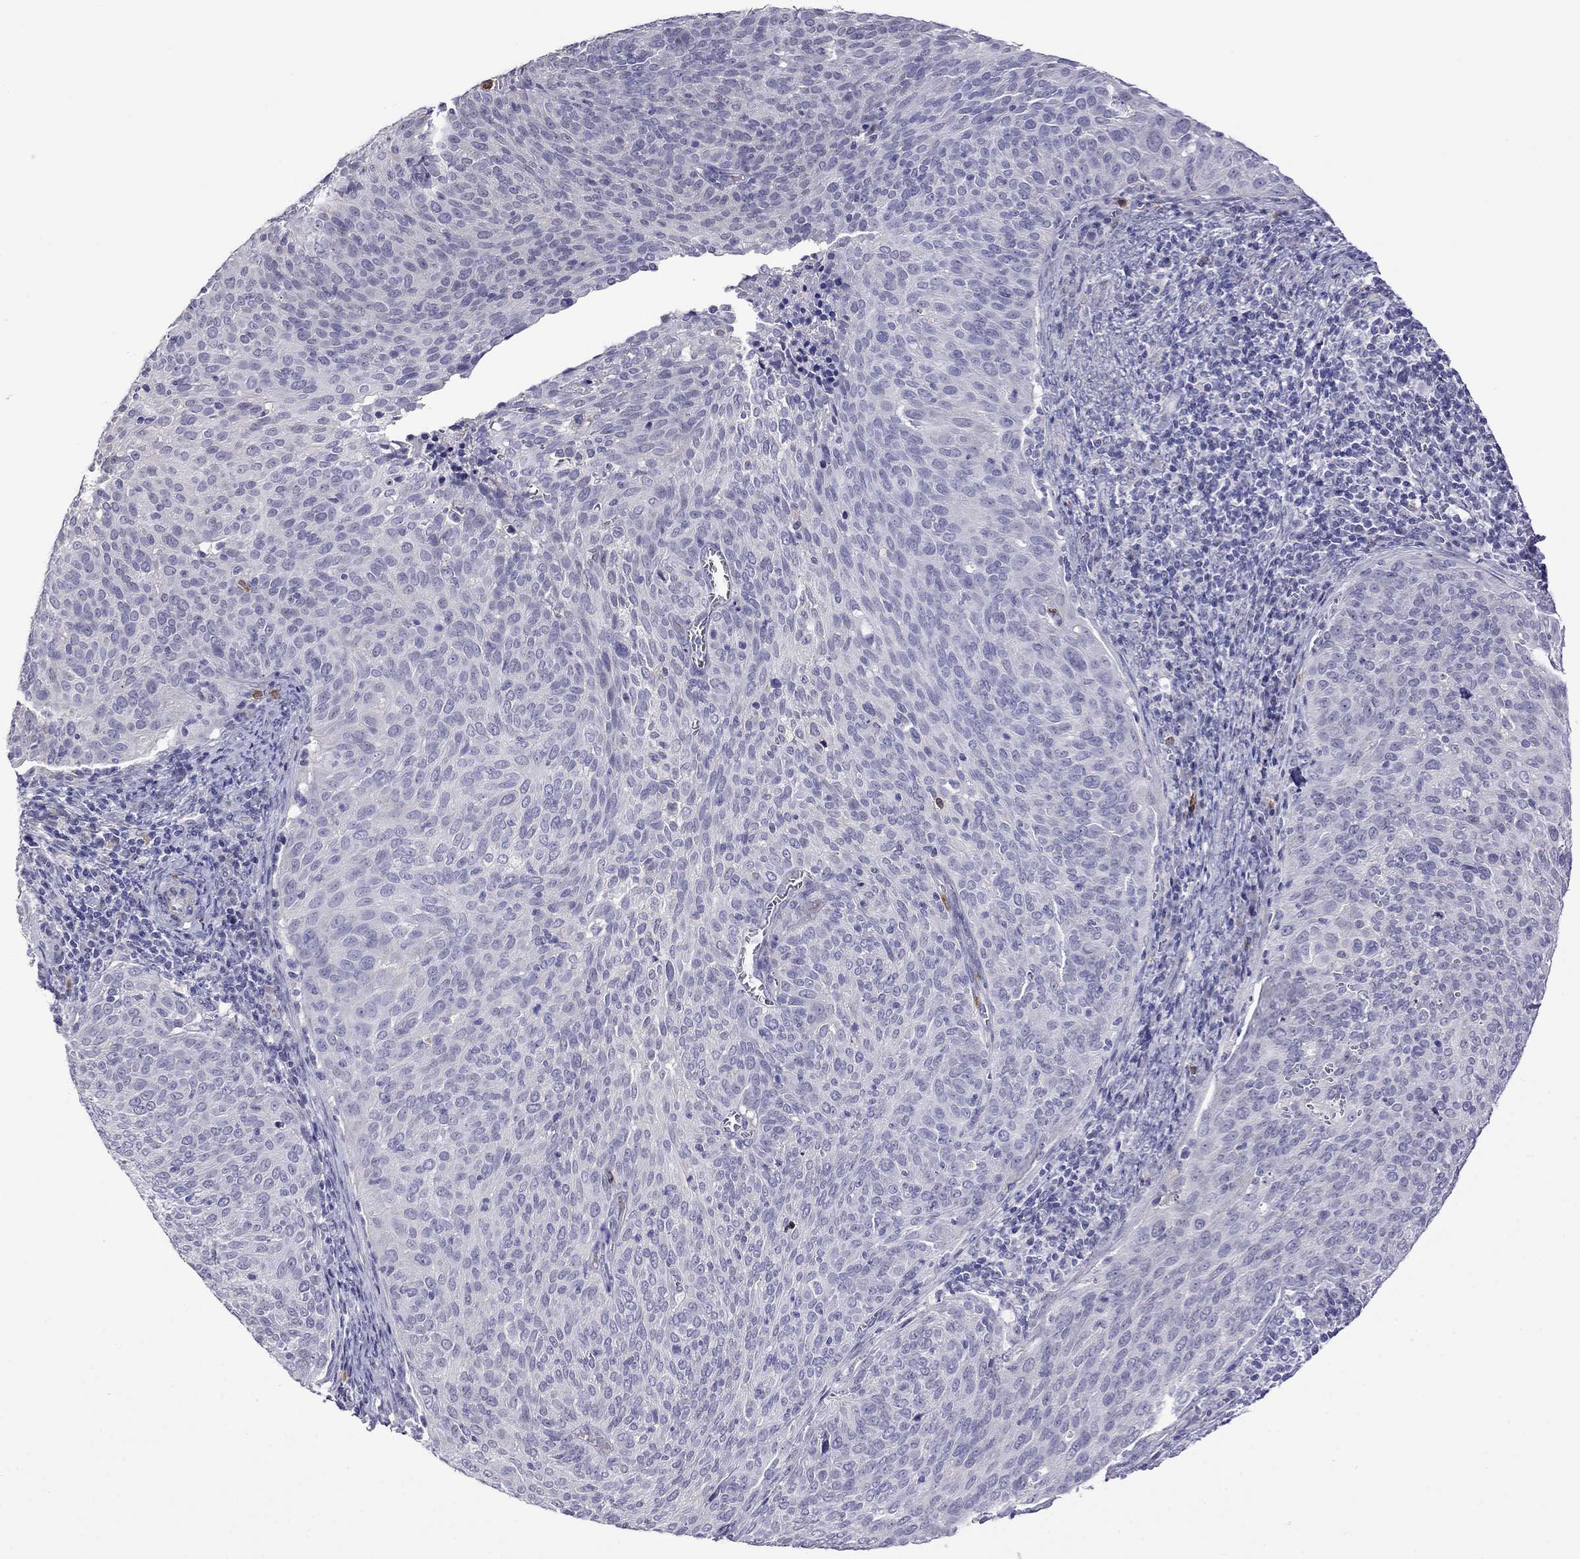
{"staining": {"intensity": "negative", "quantity": "none", "location": "none"}, "tissue": "cervical cancer", "cell_type": "Tumor cells", "image_type": "cancer", "snomed": [{"axis": "morphology", "description": "Squamous cell carcinoma, NOS"}, {"axis": "topography", "description": "Cervix"}], "caption": "High power microscopy image of an immunohistochemistry (IHC) image of squamous cell carcinoma (cervical), revealing no significant staining in tumor cells.", "gene": "STAR", "patient": {"sex": "female", "age": 39}}